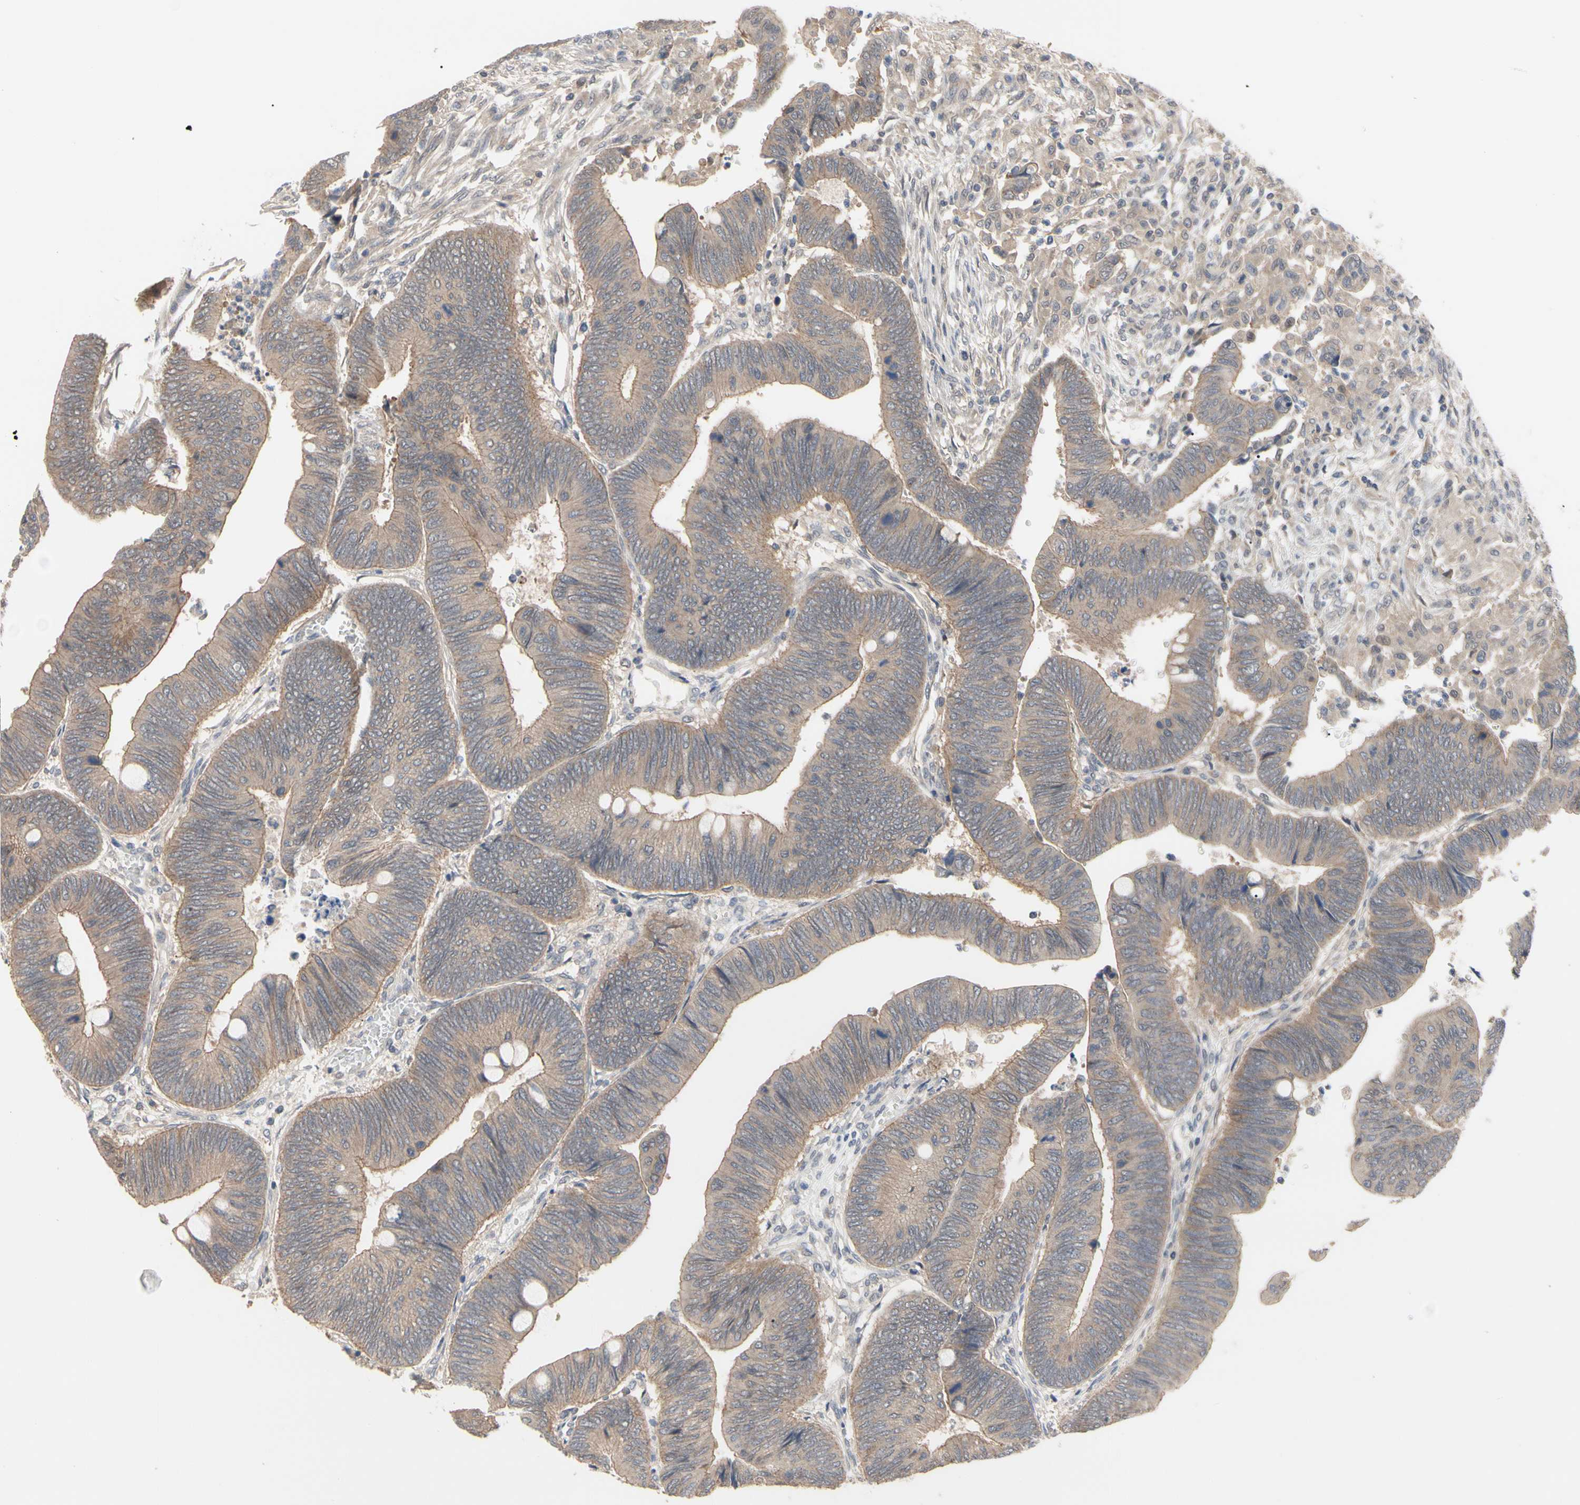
{"staining": {"intensity": "moderate", "quantity": ">75%", "location": "cytoplasmic/membranous"}, "tissue": "colorectal cancer", "cell_type": "Tumor cells", "image_type": "cancer", "snomed": [{"axis": "morphology", "description": "Normal tissue, NOS"}, {"axis": "morphology", "description": "Adenocarcinoma, NOS"}, {"axis": "topography", "description": "Rectum"}, {"axis": "topography", "description": "Peripheral nerve tissue"}], "caption": "Immunohistochemistry staining of colorectal adenocarcinoma, which demonstrates medium levels of moderate cytoplasmic/membranous expression in approximately >75% of tumor cells indicating moderate cytoplasmic/membranous protein positivity. The staining was performed using DAB (3,3'-diaminobenzidine) (brown) for protein detection and nuclei were counterstained in hematoxylin (blue).", "gene": "DPP8", "patient": {"sex": "male", "age": 92}}